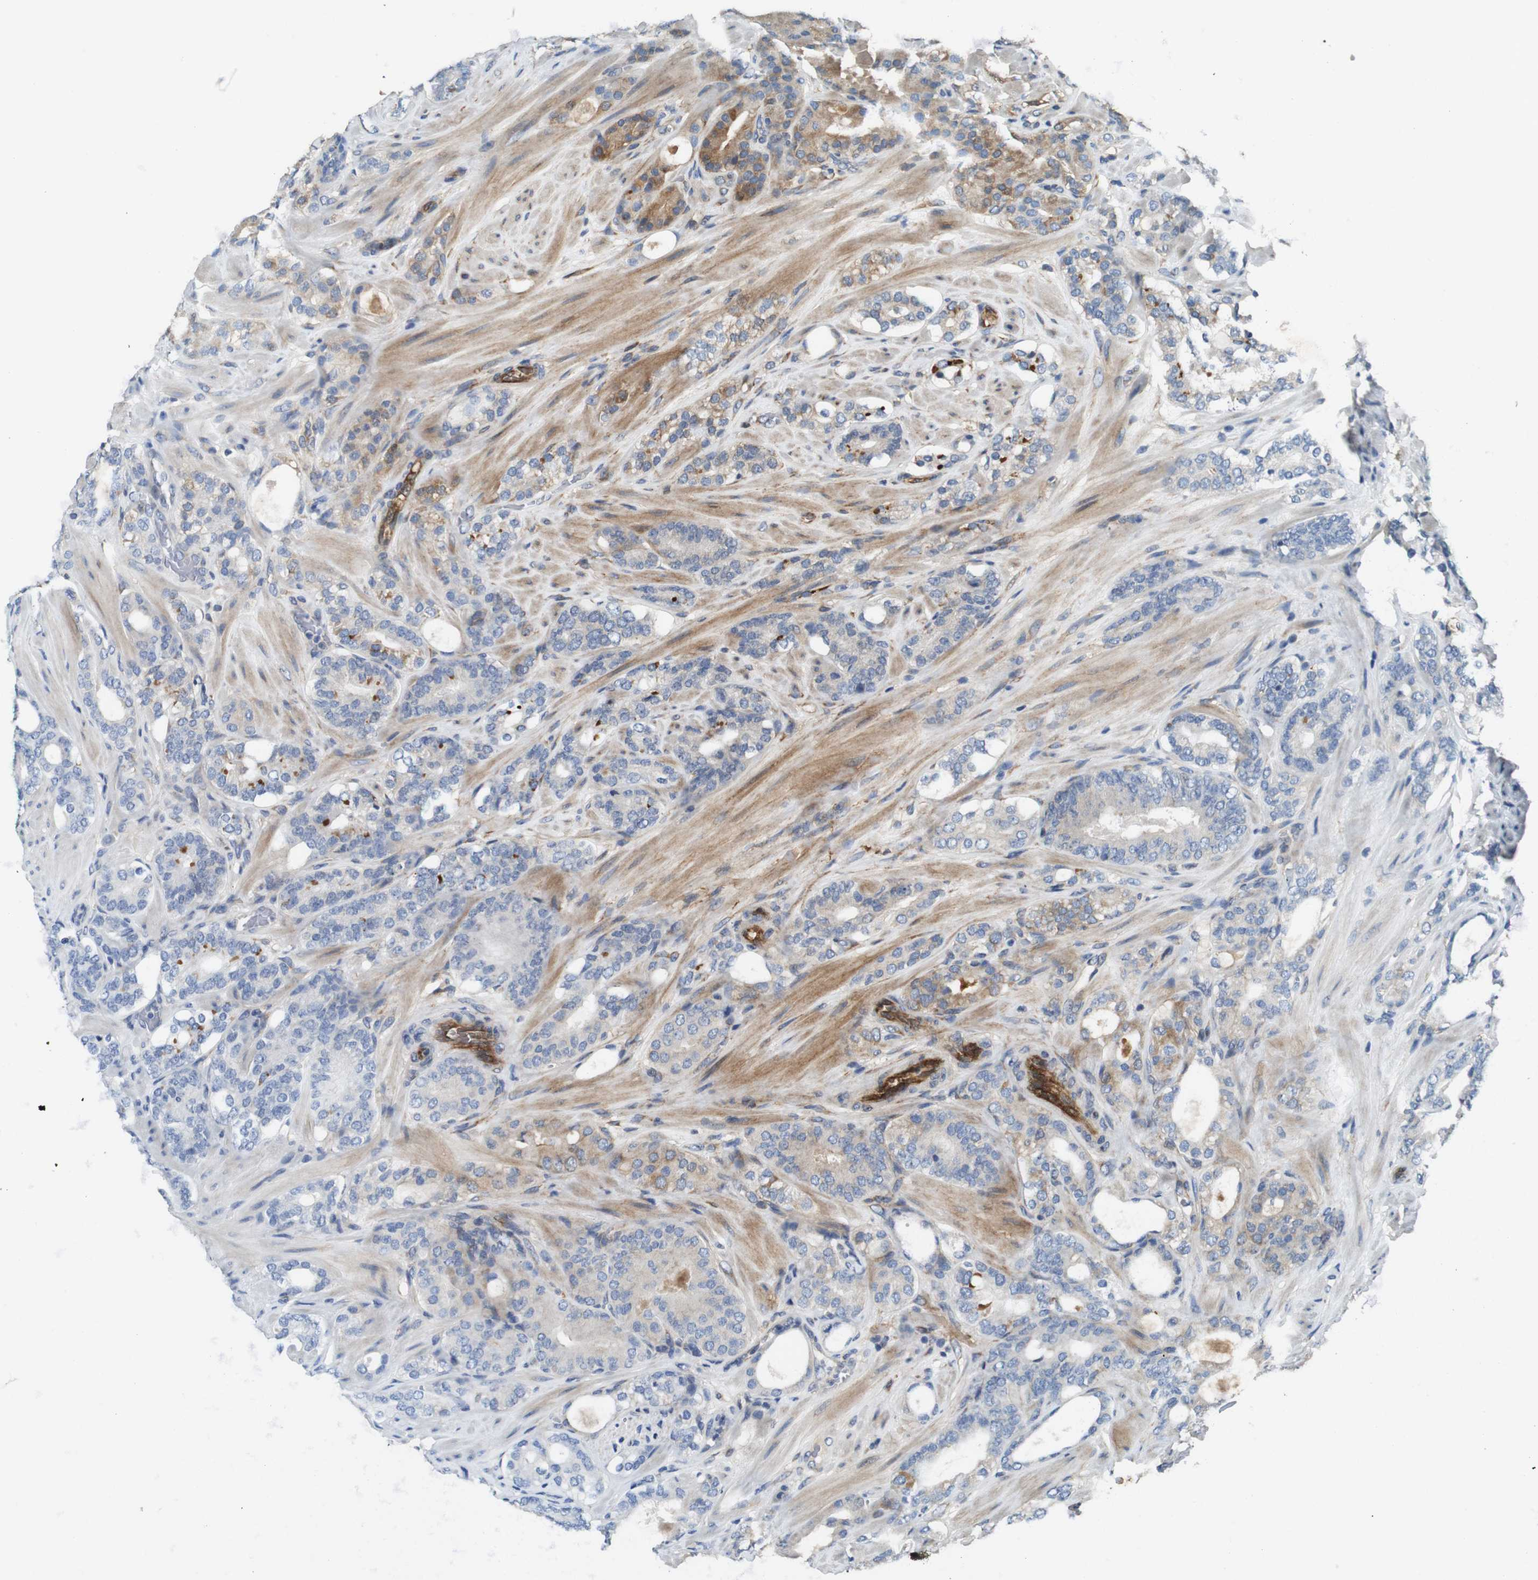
{"staining": {"intensity": "moderate", "quantity": "<25%", "location": "cytoplasmic/membranous"}, "tissue": "prostate cancer", "cell_type": "Tumor cells", "image_type": "cancer", "snomed": [{"axis": "morphology", "description": "Adenocarcinoma, Low grade"}, {"axis": "topography", "description": "Prostate"}], "caption": "Prostate cancer was stained to show a protein in brown. There is low levels of moderate cytoplasmic/membranous positivity in about <25% of tumor cells.", "gene": "CNPY4", "patient": {"sex": "male", "age": 63}}